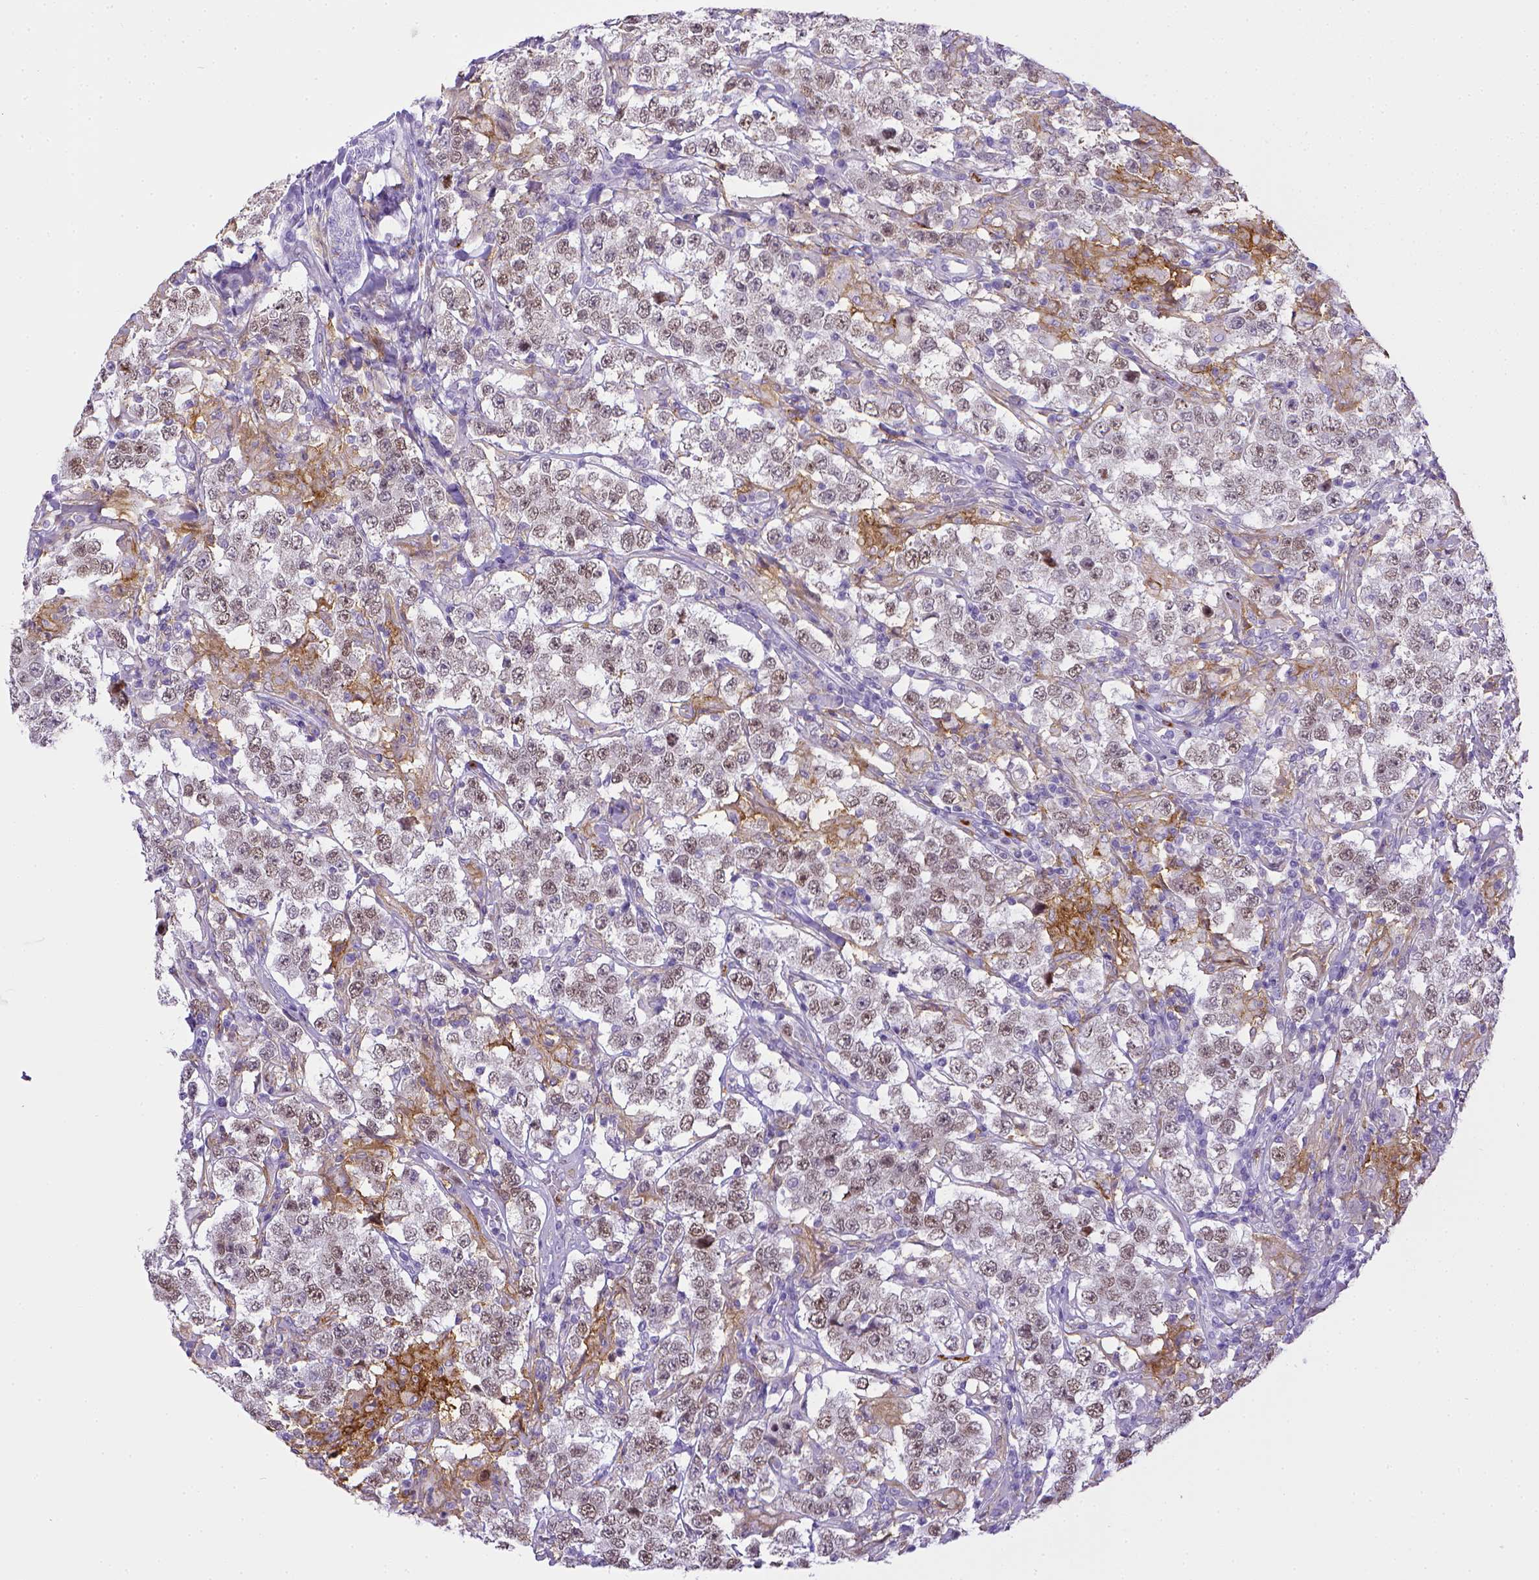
{"staining": {"intensity": "weak", "quantity": "25%-75%", "location": "nuclear"}, "tissue": "testis cancer", "cell_type": "Tumor cells", "image_type": "cancer", "snomed": [{"axis": "morphology", "description": "Seminoma, NOS"}, {"axis": "morphology", "description": "Carcinoma, Embryonal, NOS"}, {"axis": "topography", "description": "Testis"}], "caption": "A micrograph showing weak nuclear staining in about 25%-75% of tumor cells in testis cancer, as visualized by brown immunohistochemical staining.", "gene": "ITGAM", "patient": {"sex": "male", "age": 41}}